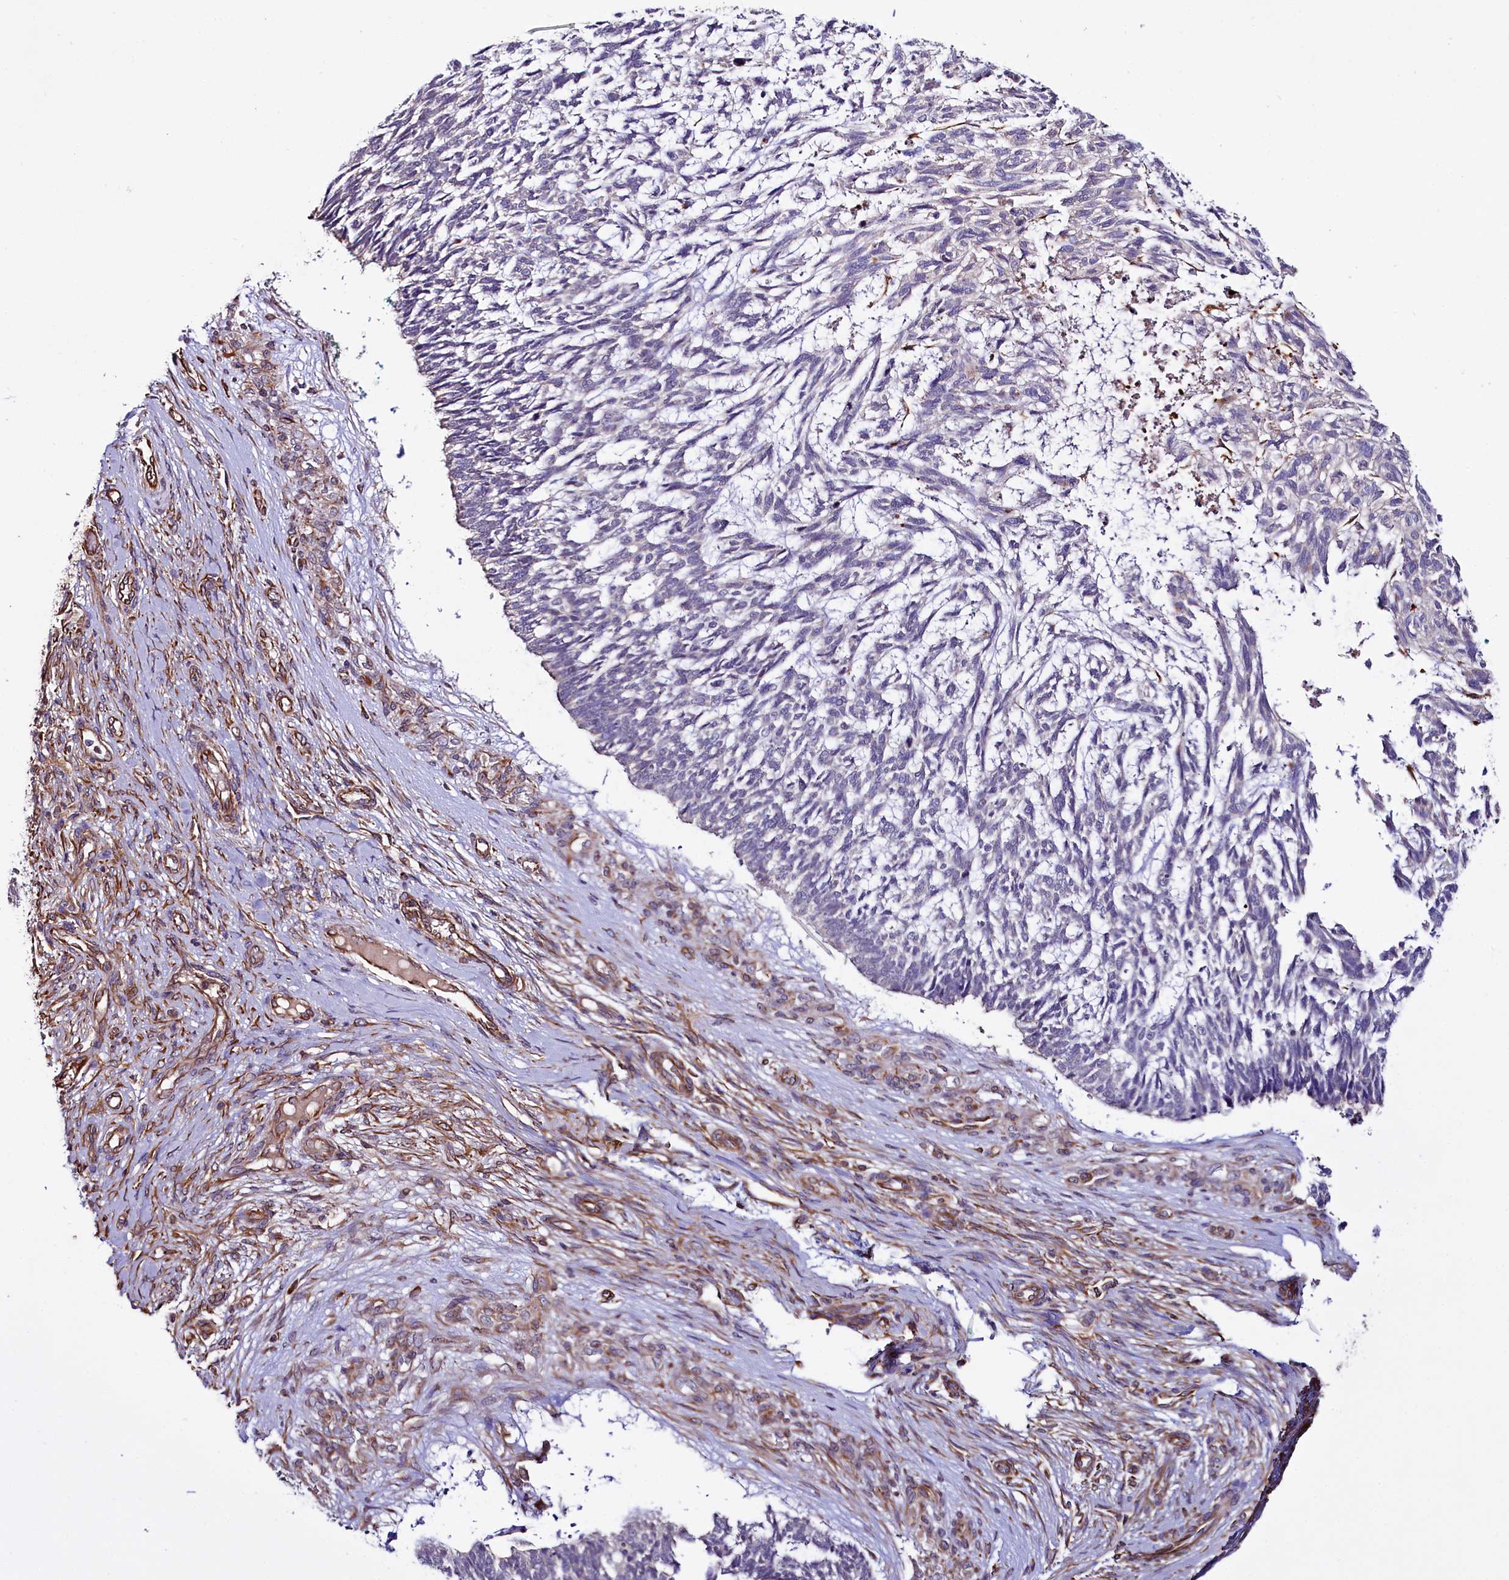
{"staining": {"intensity": "negative", "quantity": "none", "location": "none"}, "tissue": "skin cancer", "cell_type": "Tumor cells", "image_type": "cancer", "snomed": [{"axis": "morphology", "description": "Basal cell carcinoma"}, {"axis": "topography", "description": "Skin"}], "caption": "Tumor cells are negative for protein expression in human skin basal cell carcinoma.", "gene": "TTC12", "patient": {"sex": "male", "age": 88}}